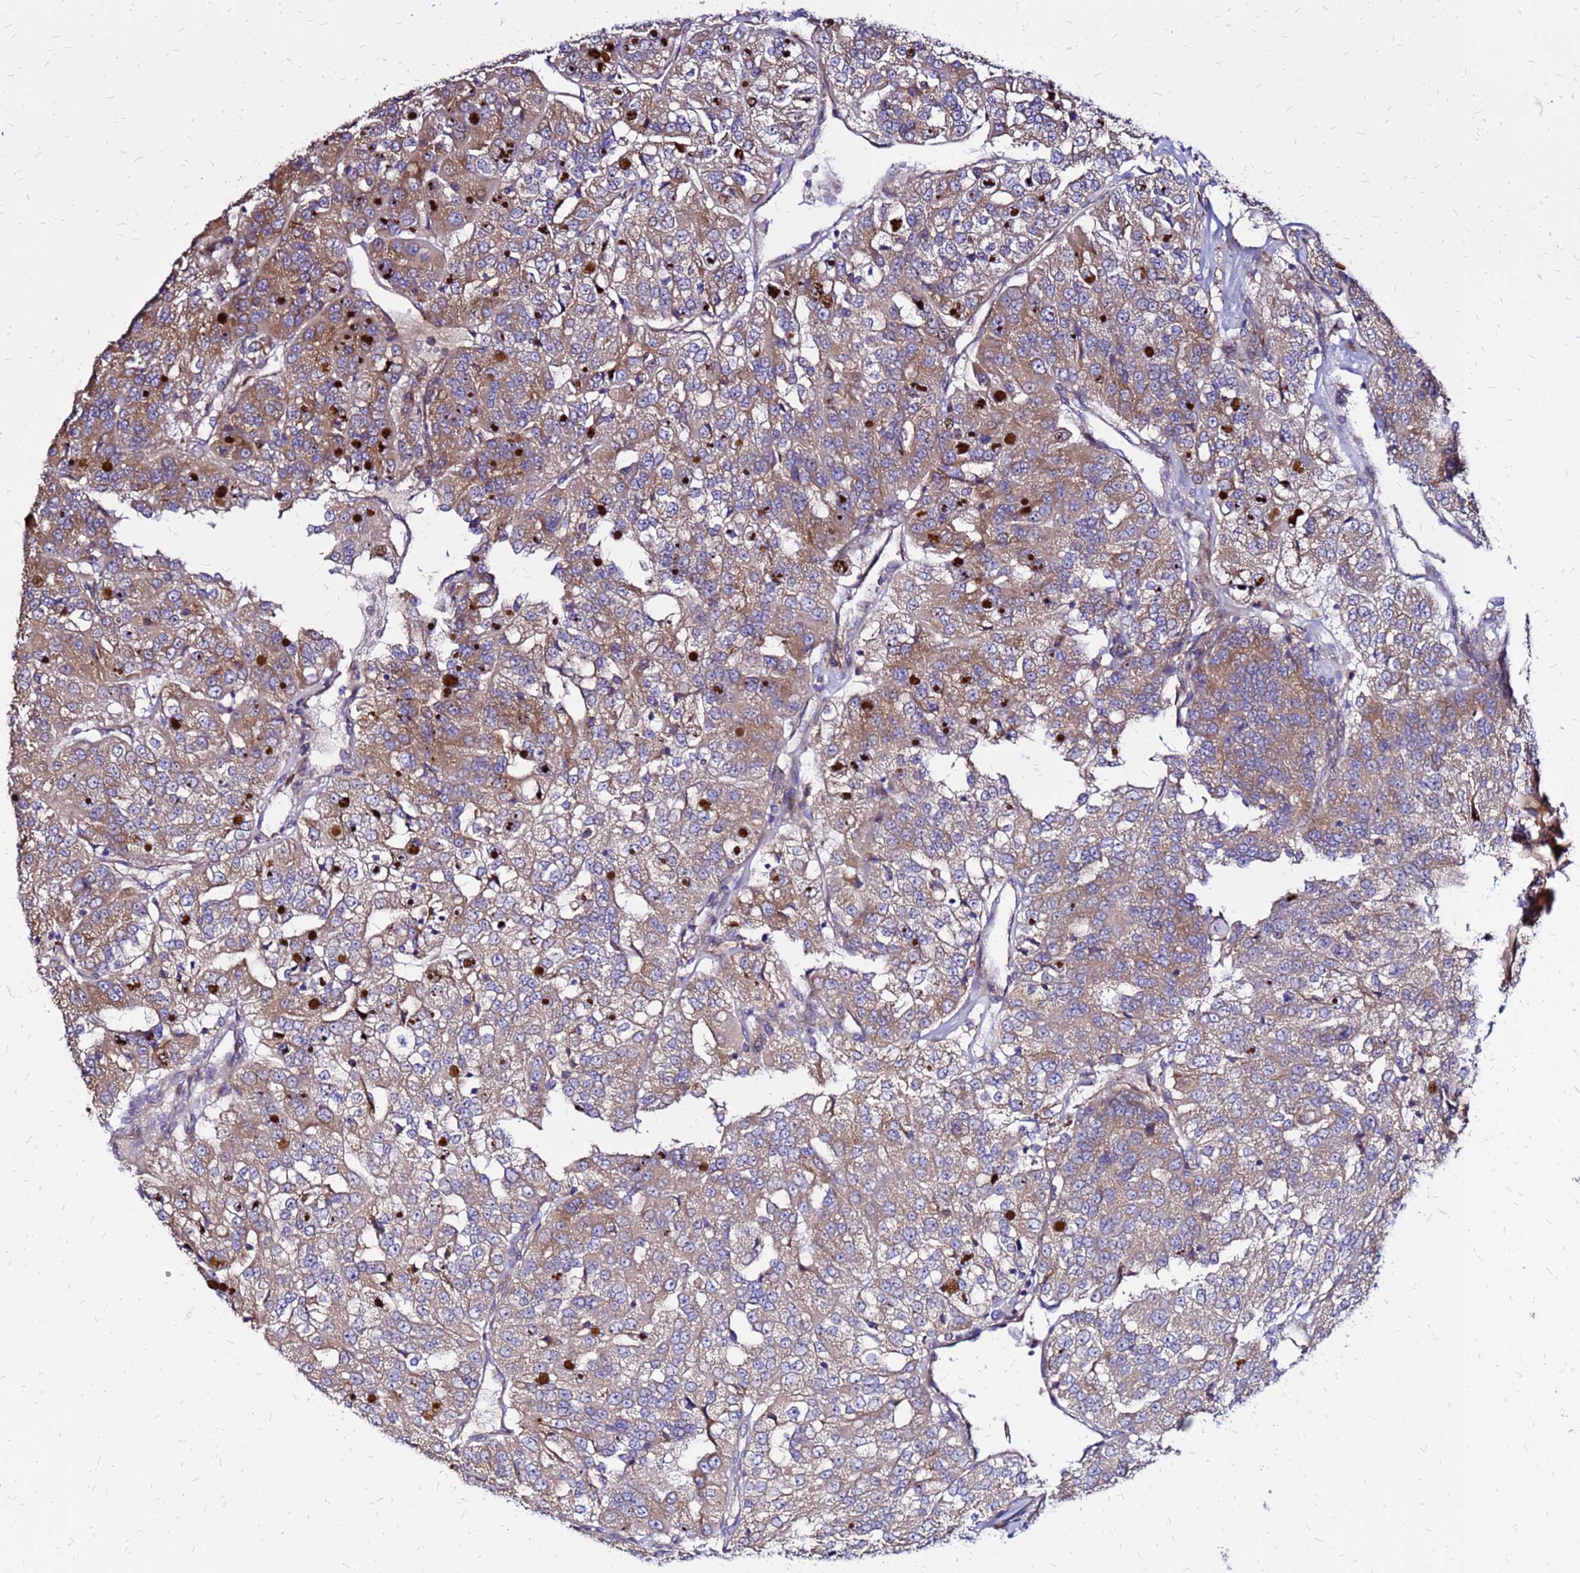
{"staining": {"intensity": "moderate", "quantity": "25%-75%", "location": "cytoplasmic/membranous"}, "tissue": "renal cancer", "cell_type": "Tumor cells", "image_type": "cancer", "snomed": [{"axis": "morphology", "description": "Adenocarcinoma, NOS"}, {"axis": "topography", "description": "Kidney"}], "caption": "This histopathology image displays renal cancer (adenocarcinoma) stained with immunohistochemistry (IHC) to label a protein in brown. The cytoplasmic/membranous of tumor cells show moderate positivity for the protein. Nuclei are counter-stained blue.", "gene": "VMO1", "patient": {"sex": "female", "age": 63}}